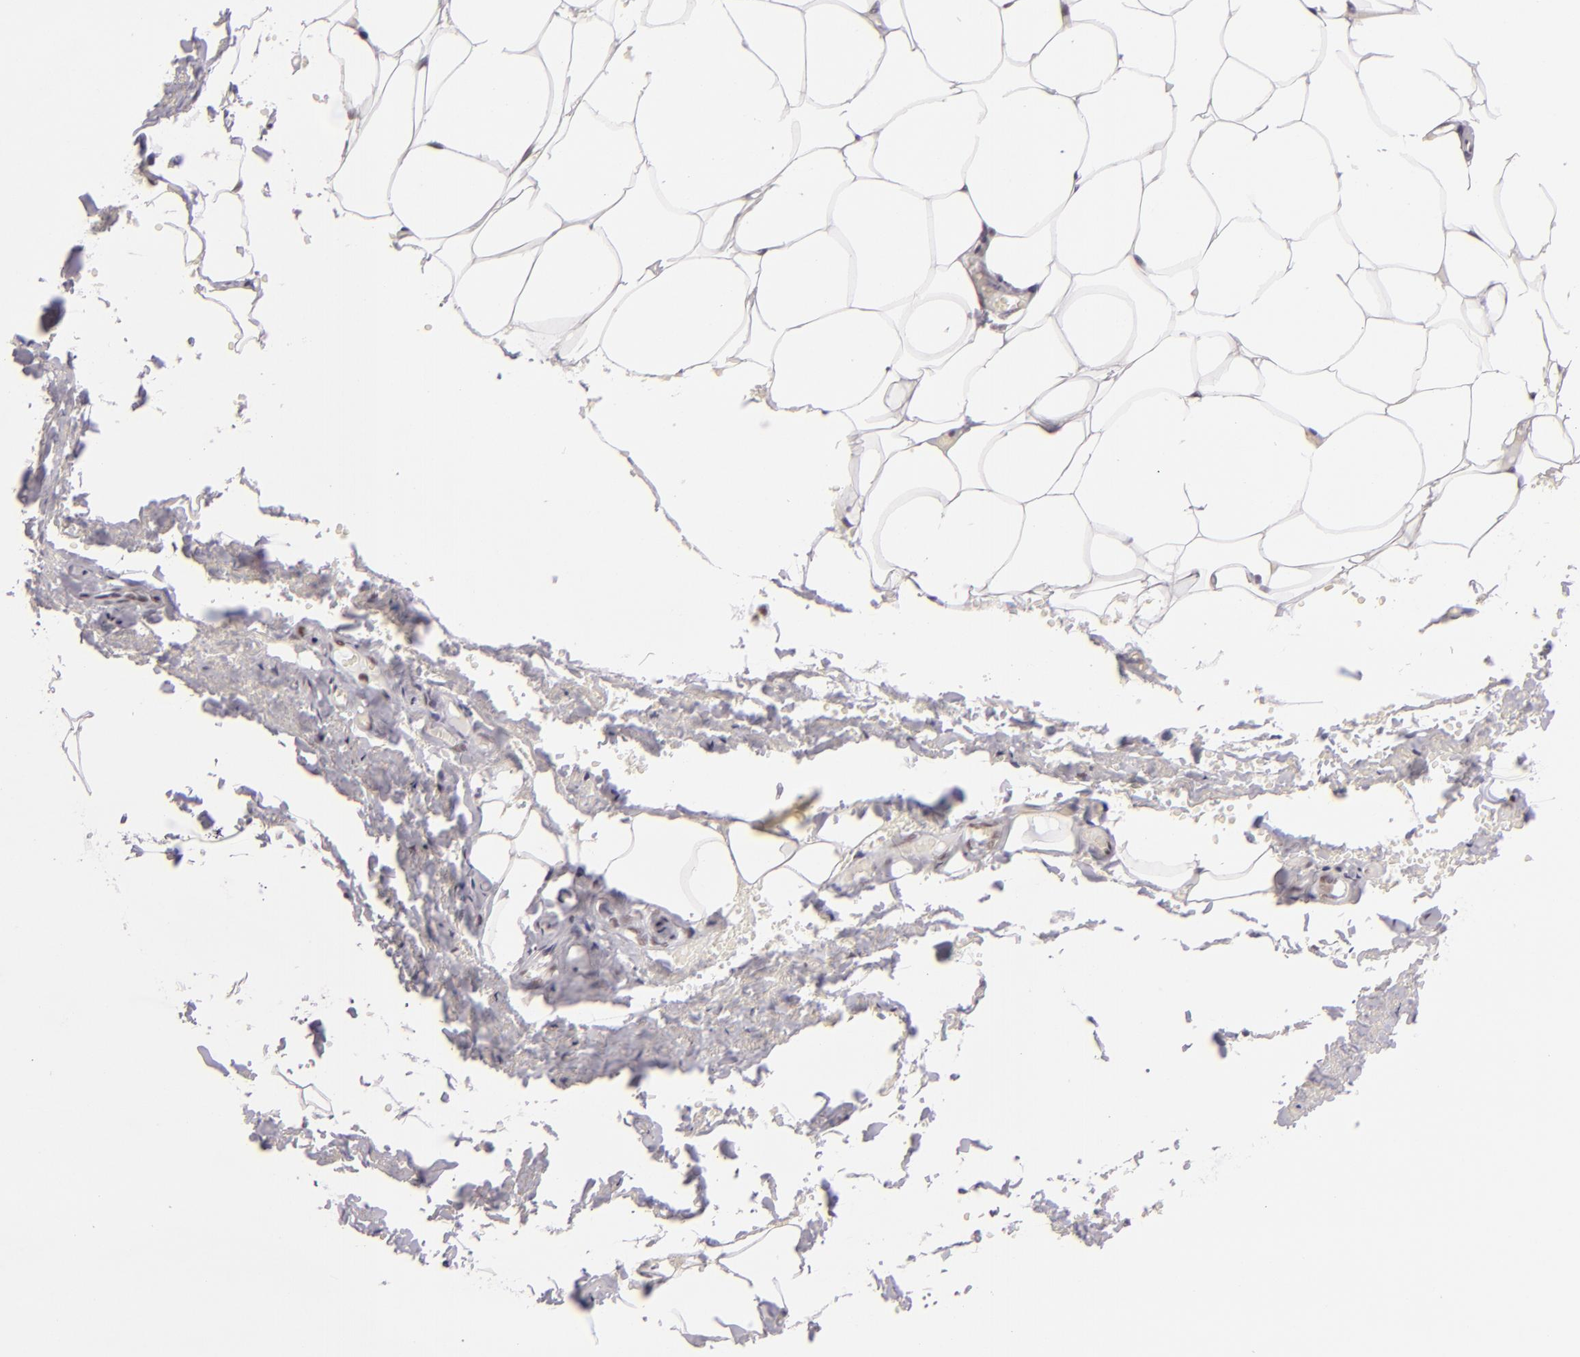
{"staining": {"intensity": "negative", "quantity": "none", "location": "none"}, "tissue": "adipose tissue", "cell_type": "Adipocytes", "image_type": "normal", "snomed": [{"axis": "morphology", "description": "Normal tissue, NOS"}, {"axis": "topography", "description": "Soft tissue"}, {"axis": "topography", "description": "Peripheral nerve tissue"}], "caption": "This is an immunohistochemistry photomicrograph of benign human adipose tissue. There is no staining in adipocytes.", "gene": "BRD8", "patient": {"sex": "female", "age": 68}}